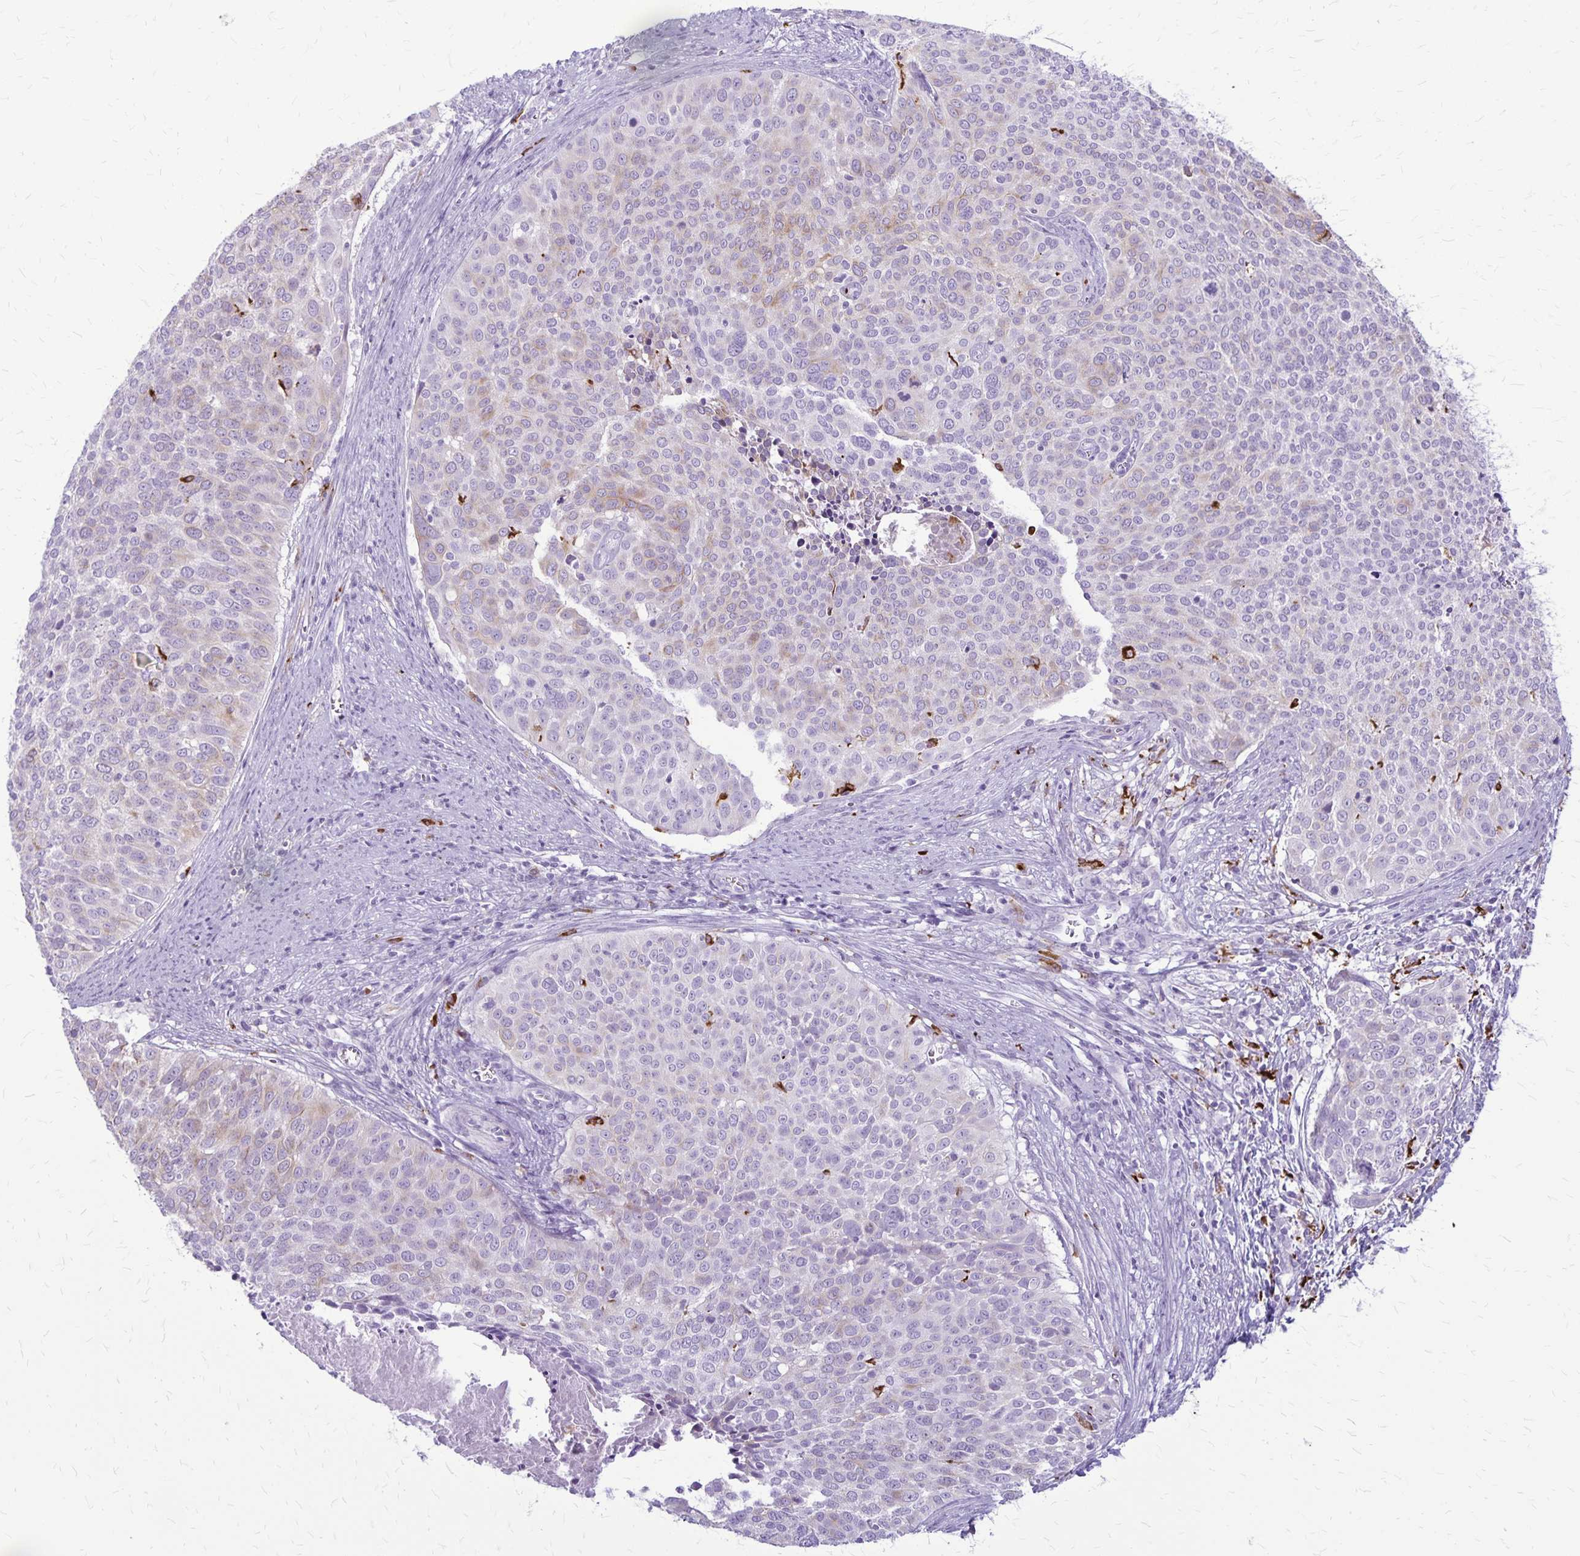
{"staining": {"intensity": "negative", "quantity": "none", "location": "none"}, "tissue": "cervical cancer", "cell_type": "Tumor cells", "image_type": "cancer", "snomed": [{"axis": "morphology", "description": "Squamous cell carcinoma, NOS"}, {"axis": "topography", "description": "Cervix"}], "caption": "Human cervical squamous cell carcinoma stained for a protein using IHC reveals no expression in tumor cells.", "gene": "RTN1", "patient": {"sex": "female", "age": 39}}